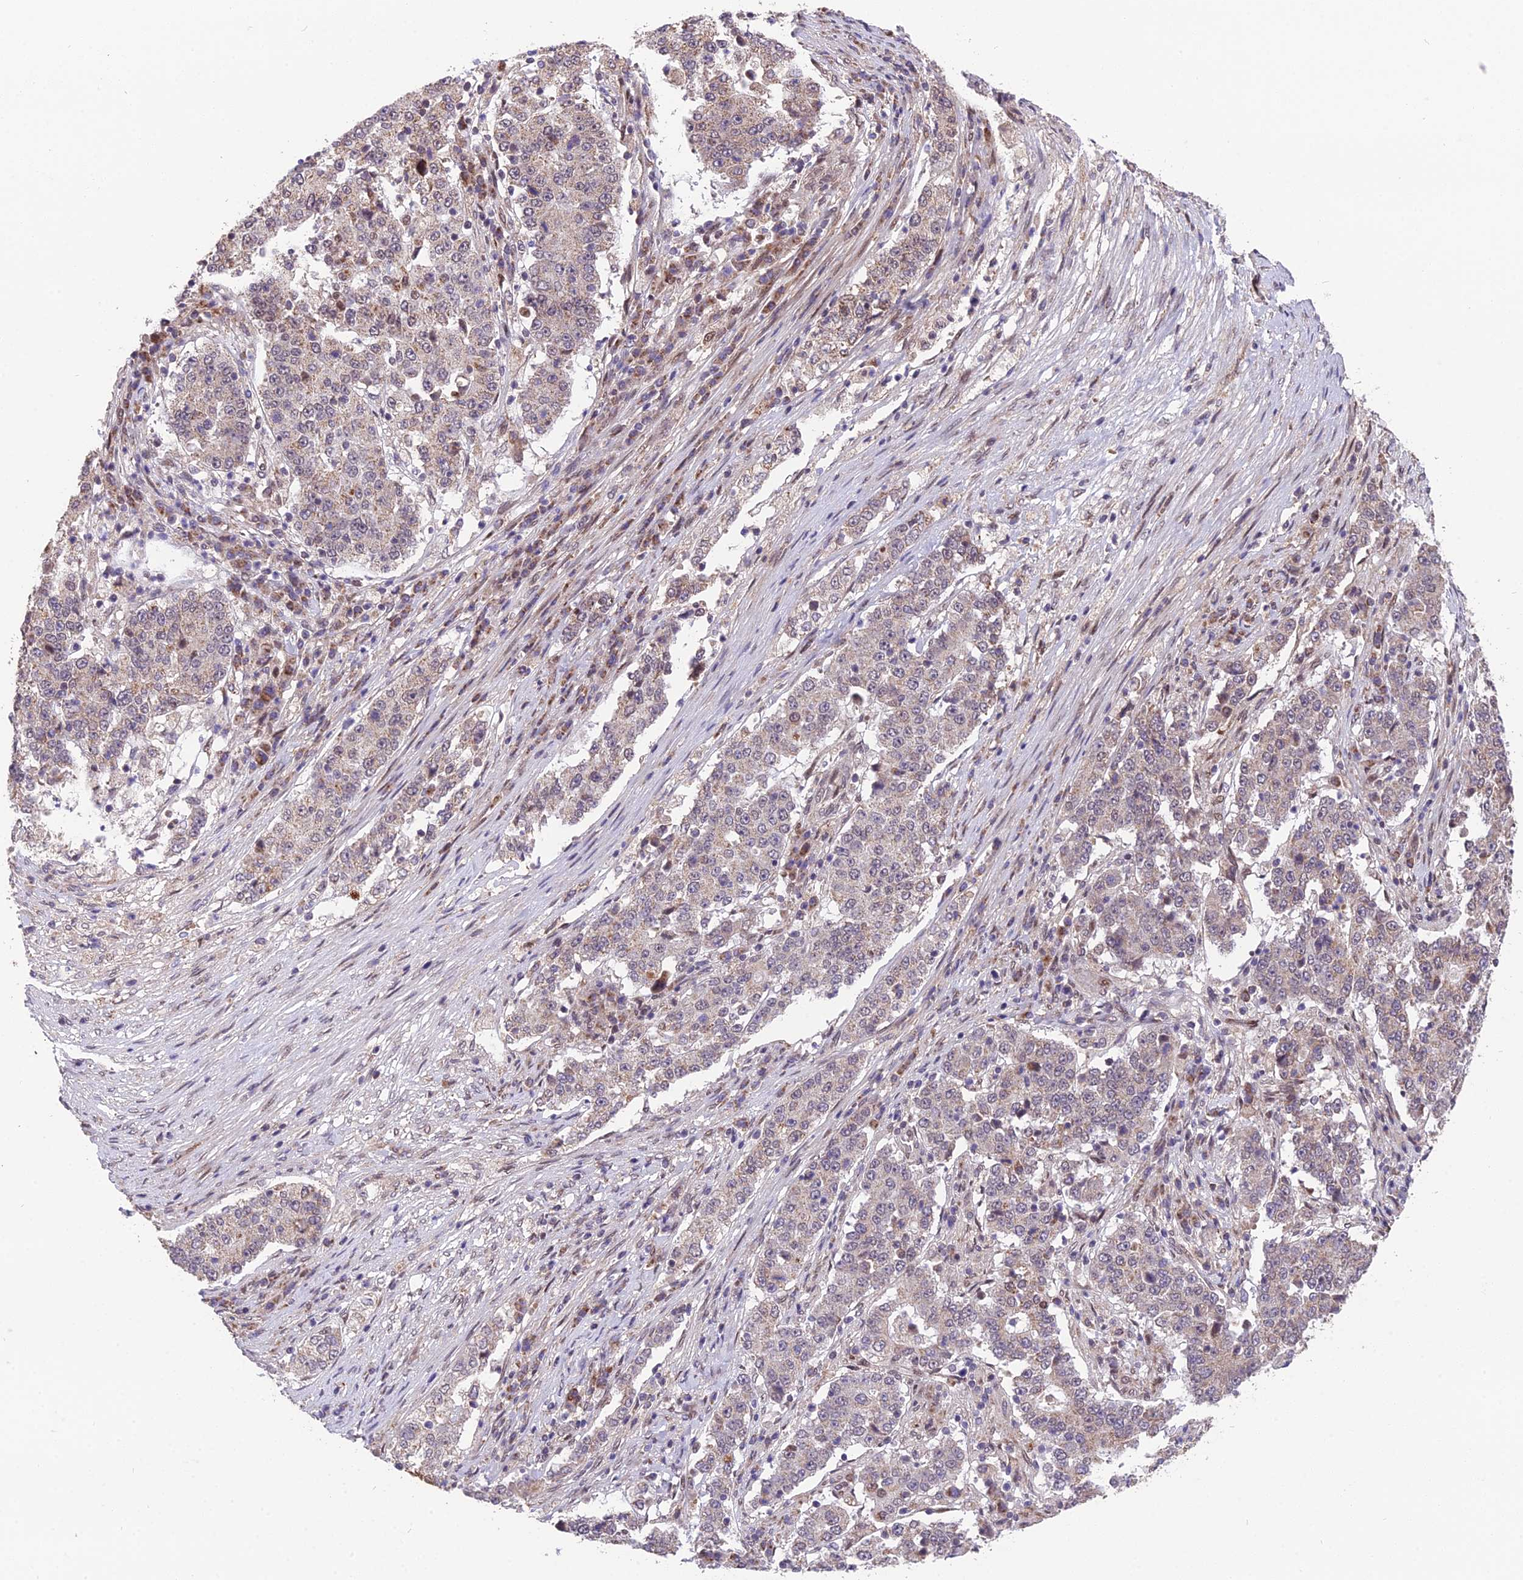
{"staining": {"intensity": "weak", "quantity": "<25%", "location": "cytoplasmic/membranous,nuclear"}, "tissue": "stomach cancer", "cell_type": "Tumor cells", "image_type": "cancer", "snomed": [{"axis": "morphology", "description": "Adenocarcinoma, NOS"}, {"axis": "topography", "description": "Stomach"}], "caption": "Tumor cells show no significant positivity in stomach adenocarcinoma.", "gene": "CYP2R1", "patient": {"sex": "male", "age": 59}}